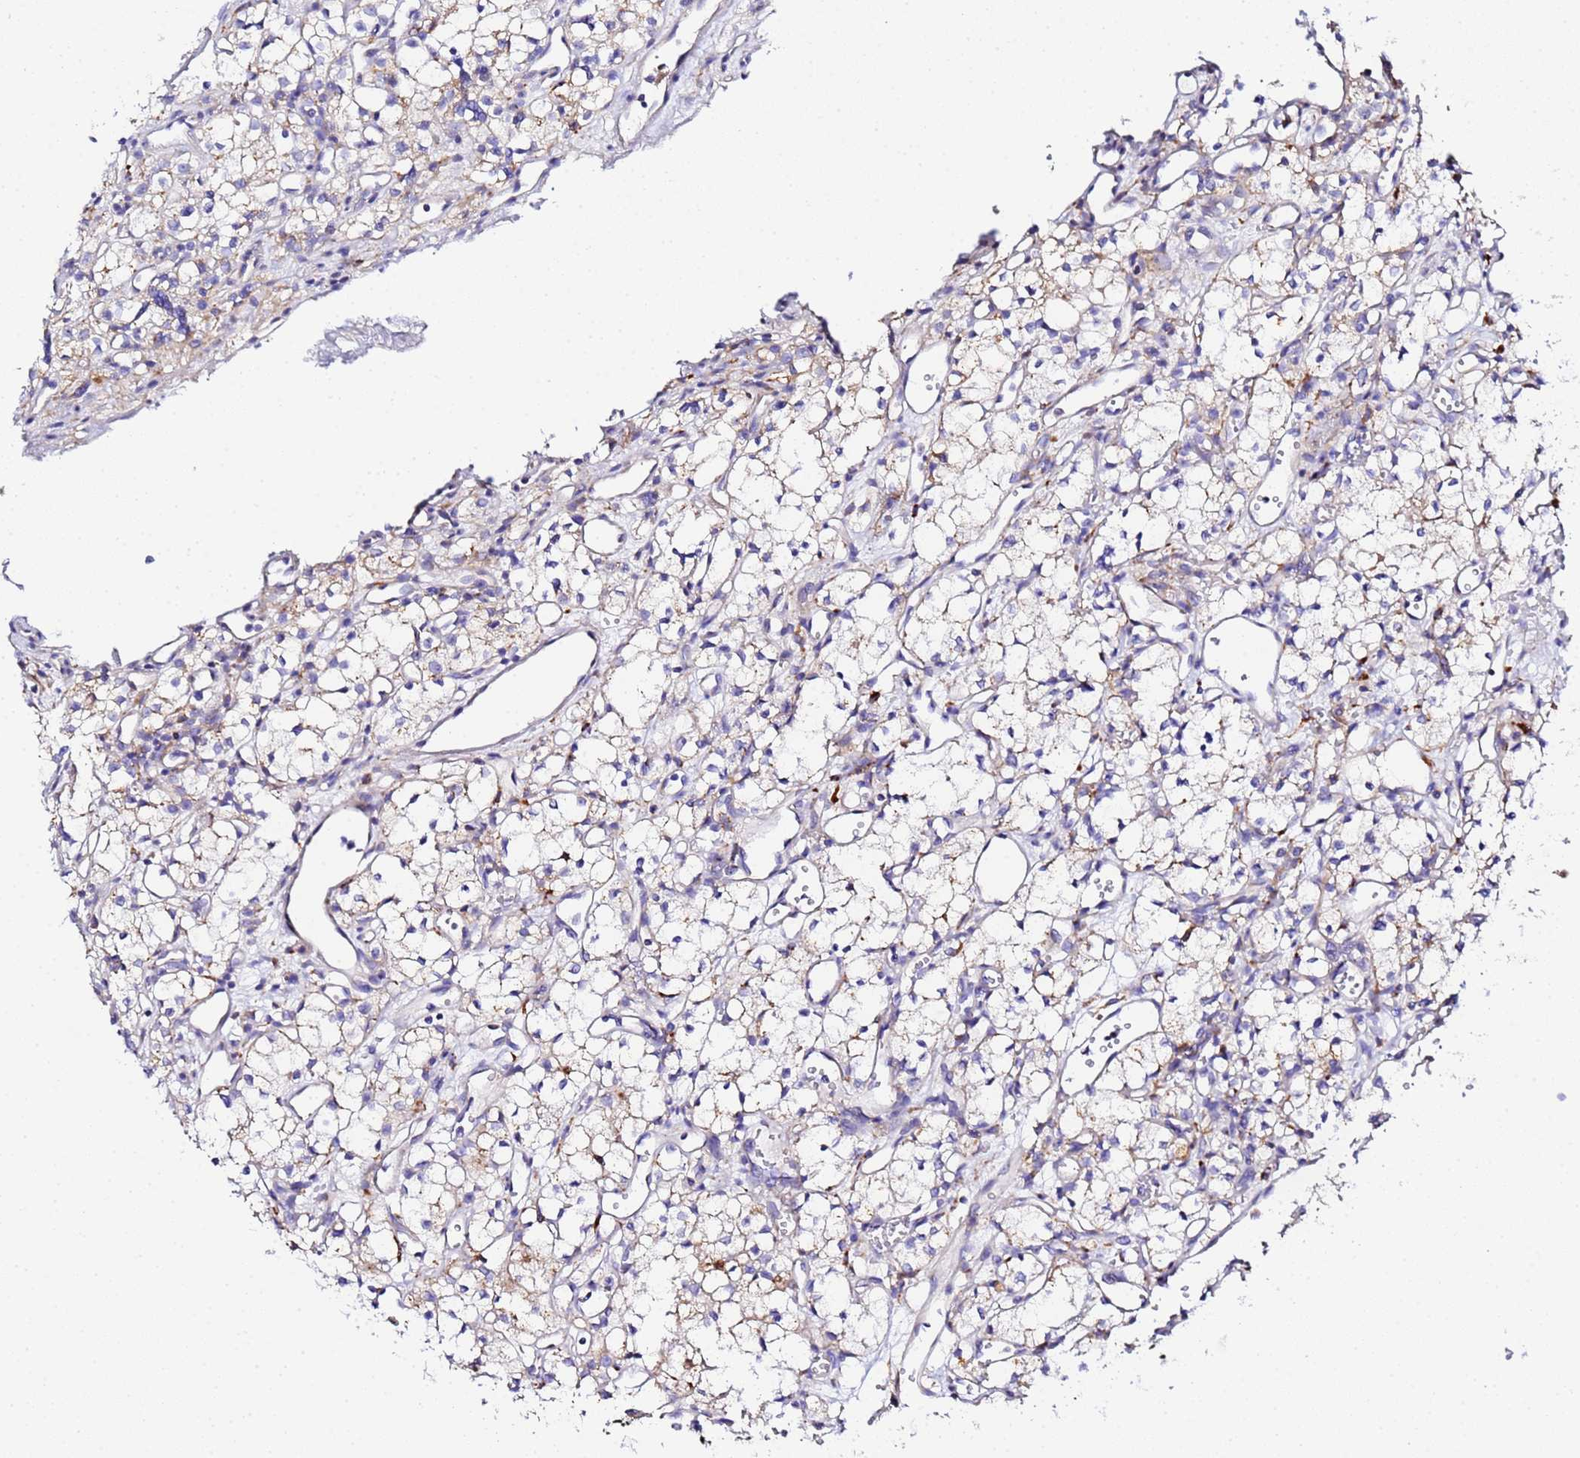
{"staining": {"intensity": "weak", "quantity": "25%-75%", "location": "cytoplasmic/membranous"}, "tissue": "renal cancer", "cell_type": "Tumor cells", "image_type": "cancer", "snomed": [{"axis": "morphology", "description": "Adenocarcinoma, NOS"}, {"axis": "topography", "description": "Kidney"}], "caption": "A photomicrograph of renal cancer (adenocarcinoma) stained for a protein demonstrates weak cytoplasmic/membranous brown staining in tumor cells. Using DAB (brown) and hematoxylin (blue) stains, captured at high magnification using brightfield microscopy.", "gene": "VTI1B", "patient": {"sex": "male", "age": 59}}